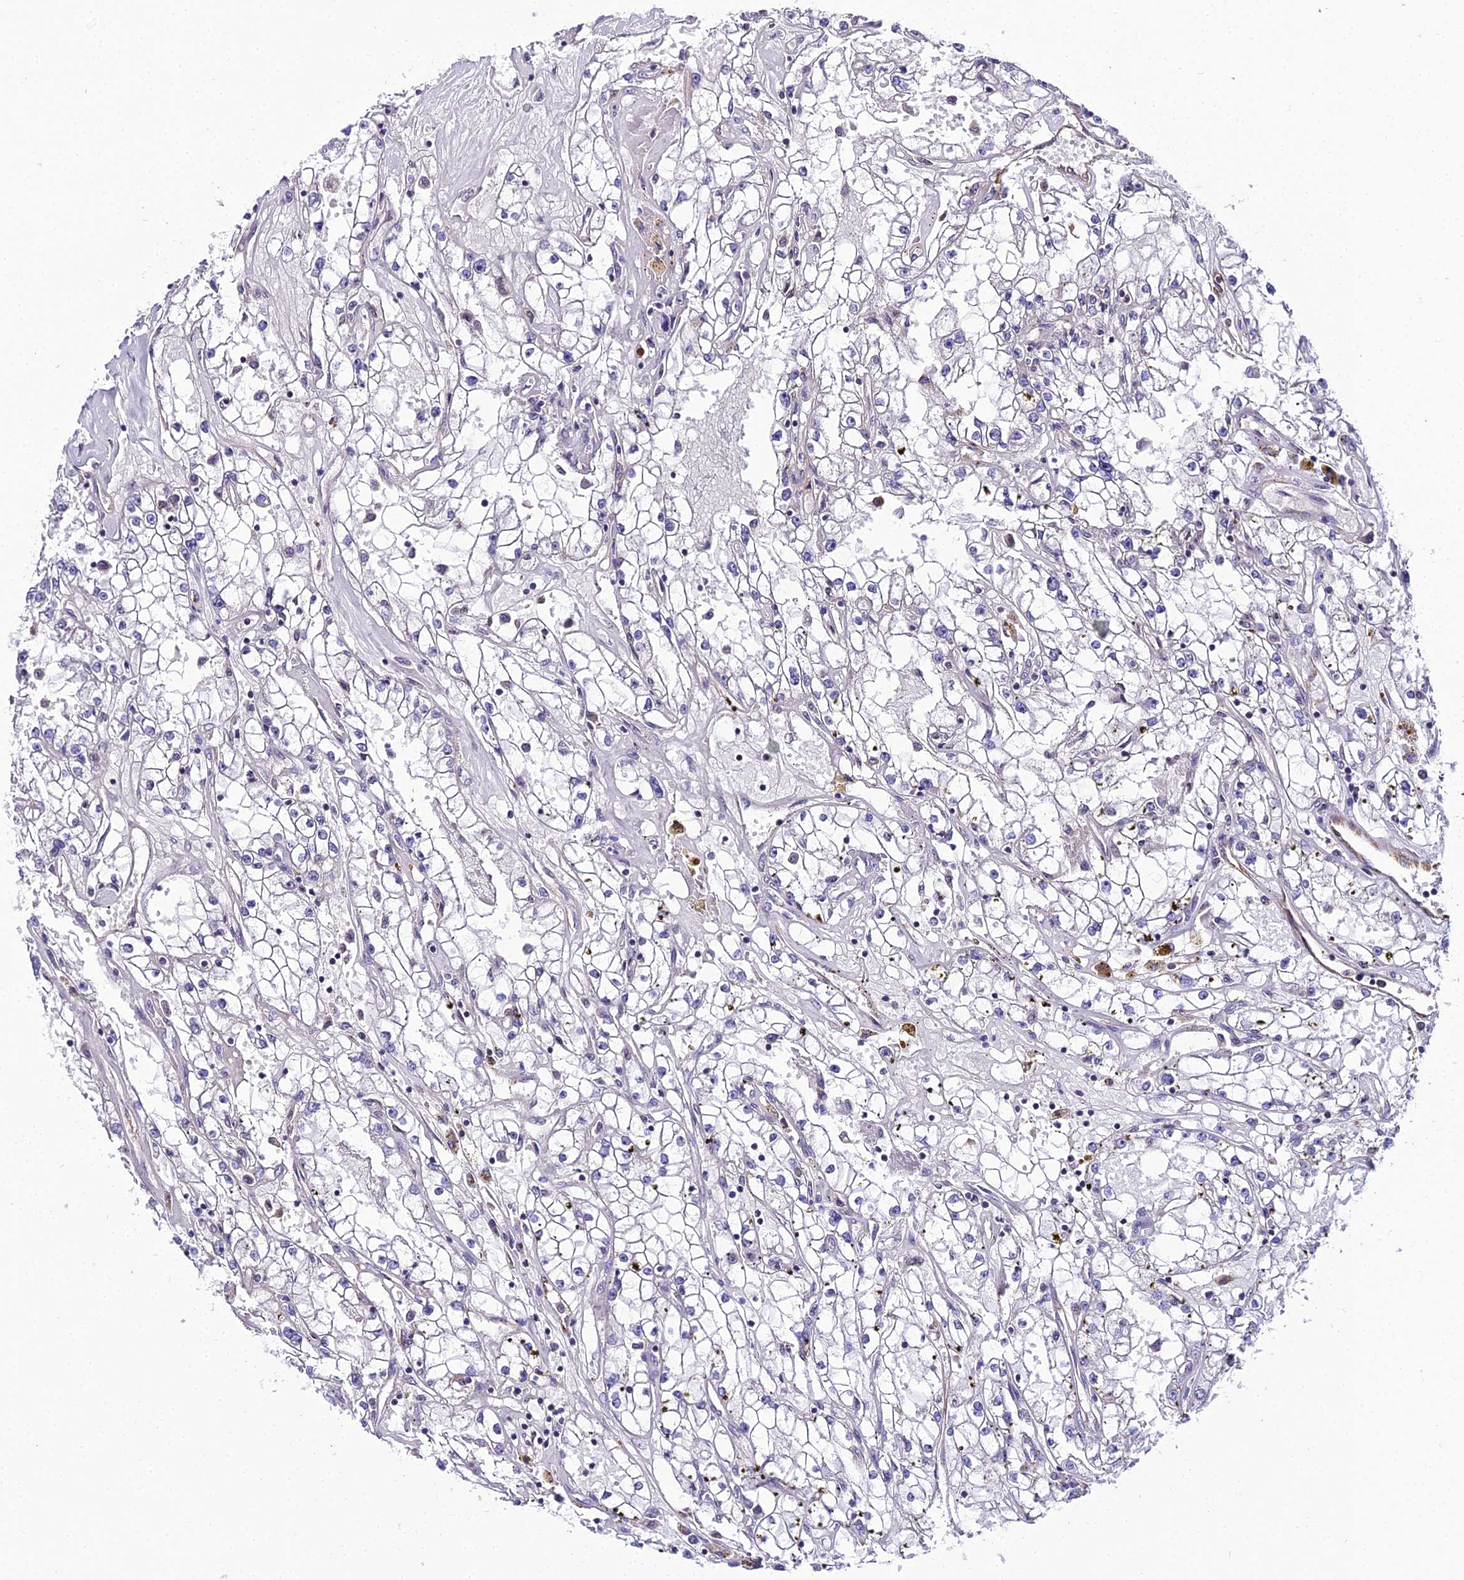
{"staining": {"intensity": "negative", "quantity": "none", "location": "none"}, "tissue": "renal cancer", "cell_type": "Tumor cells", "image_type": "cancer", "snomed": [{"axis": "morphology", "description": "Adenocarcinoma, NOS"}, {"axis": "topography", "description": "Kidney"}], "caption": "IHC micrograph of renal adenocarcinoma stained for a protein (brown), which shows no staining in tumor cells.", "gene": "SHQ1", "patient": {"sex": "male", "age": 56}}